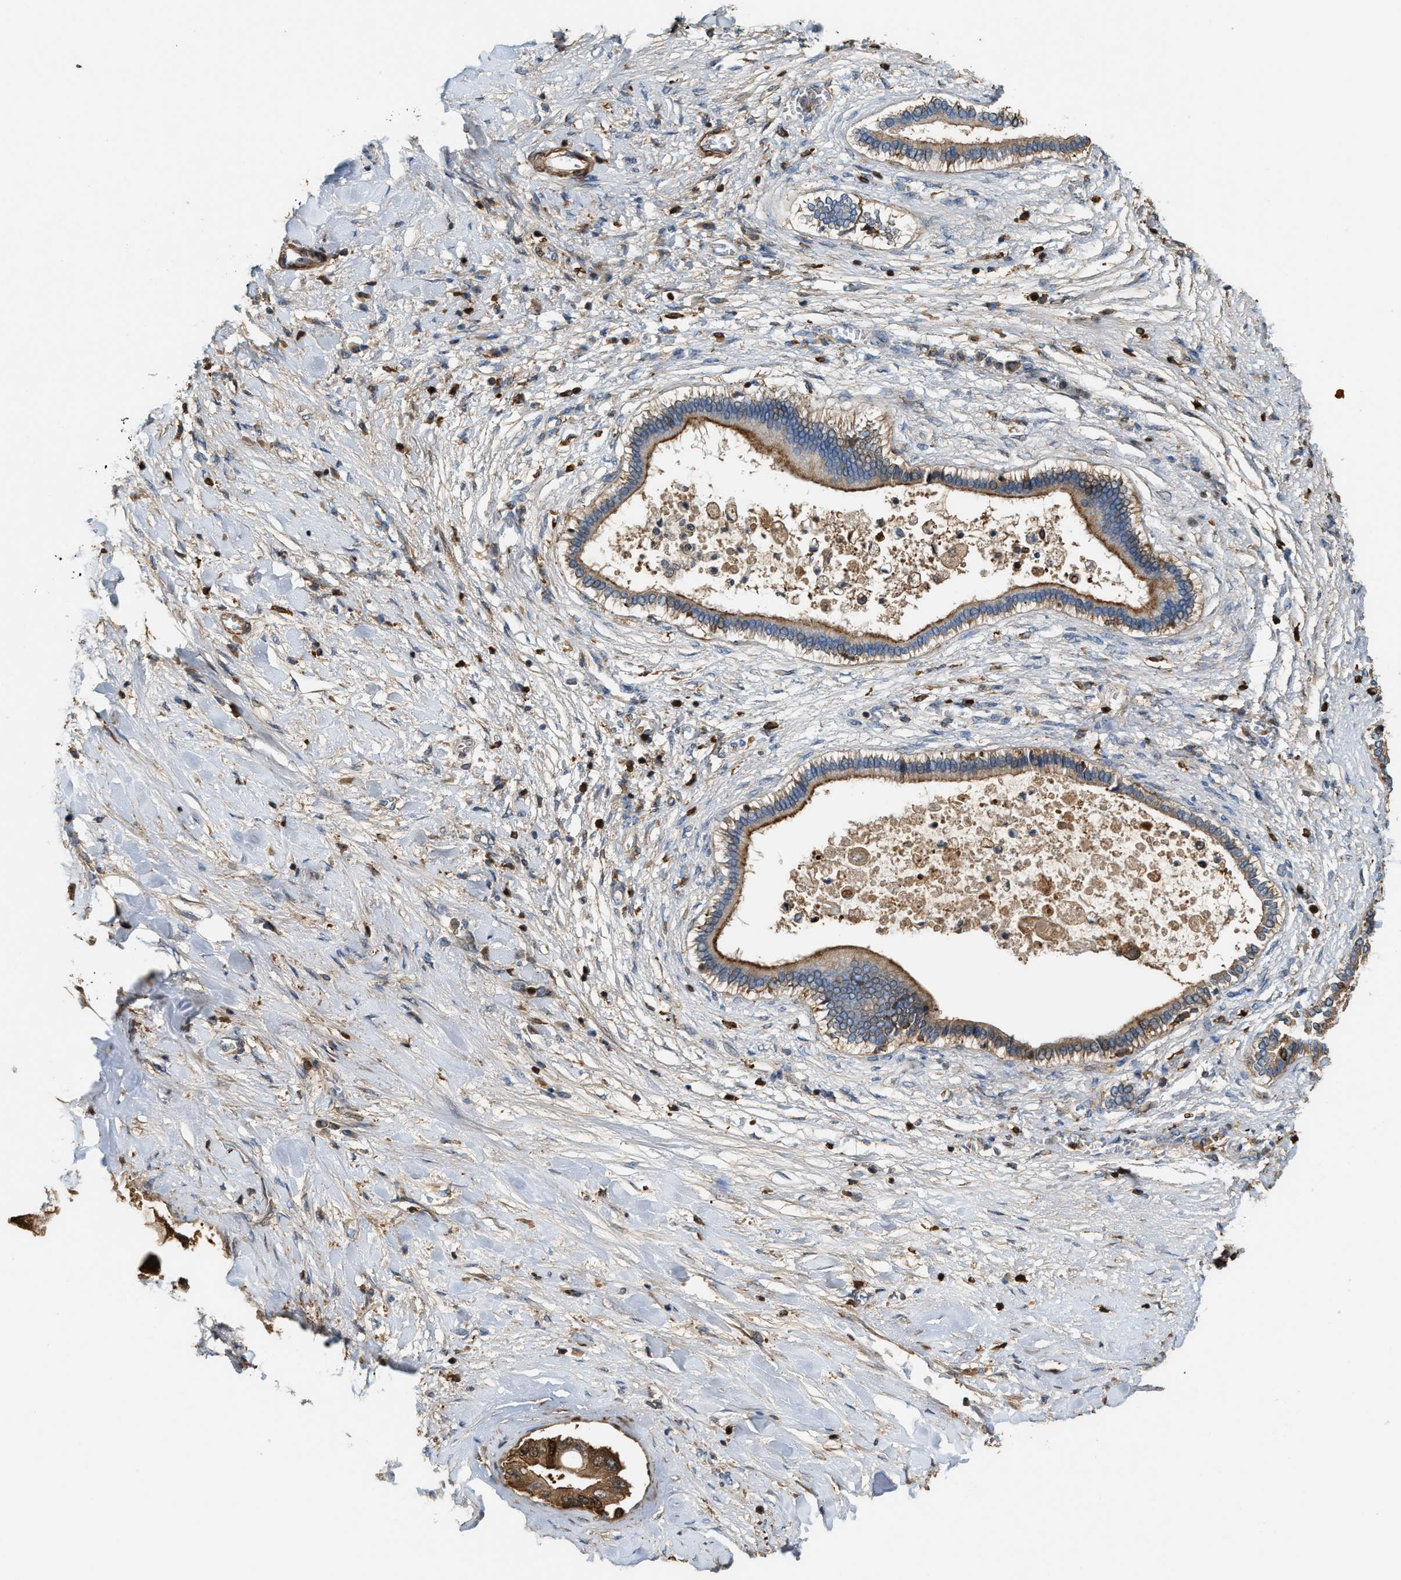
{"staining": {"intensity": "moderate", "quantity": ">75%", "location": "cytoplasmic/membranous"}, "tissue": "liver cancer", "cell_type": "Tumor cells", "image_type": "cancer", "snomed": [{"axis": "morphology", "description": "Cholangiocarcinoma"}, {"axis": "topography", "description": "Liver"}], "caption": "Liver cholangiocarcinoma stained for a protein (brown) exhibits moderate cytoplasmic/membranous positive positivity in about >75% of tumor cells.", "gene": "SERPINB5", "patient": {"sex": "male", "age": 50}}